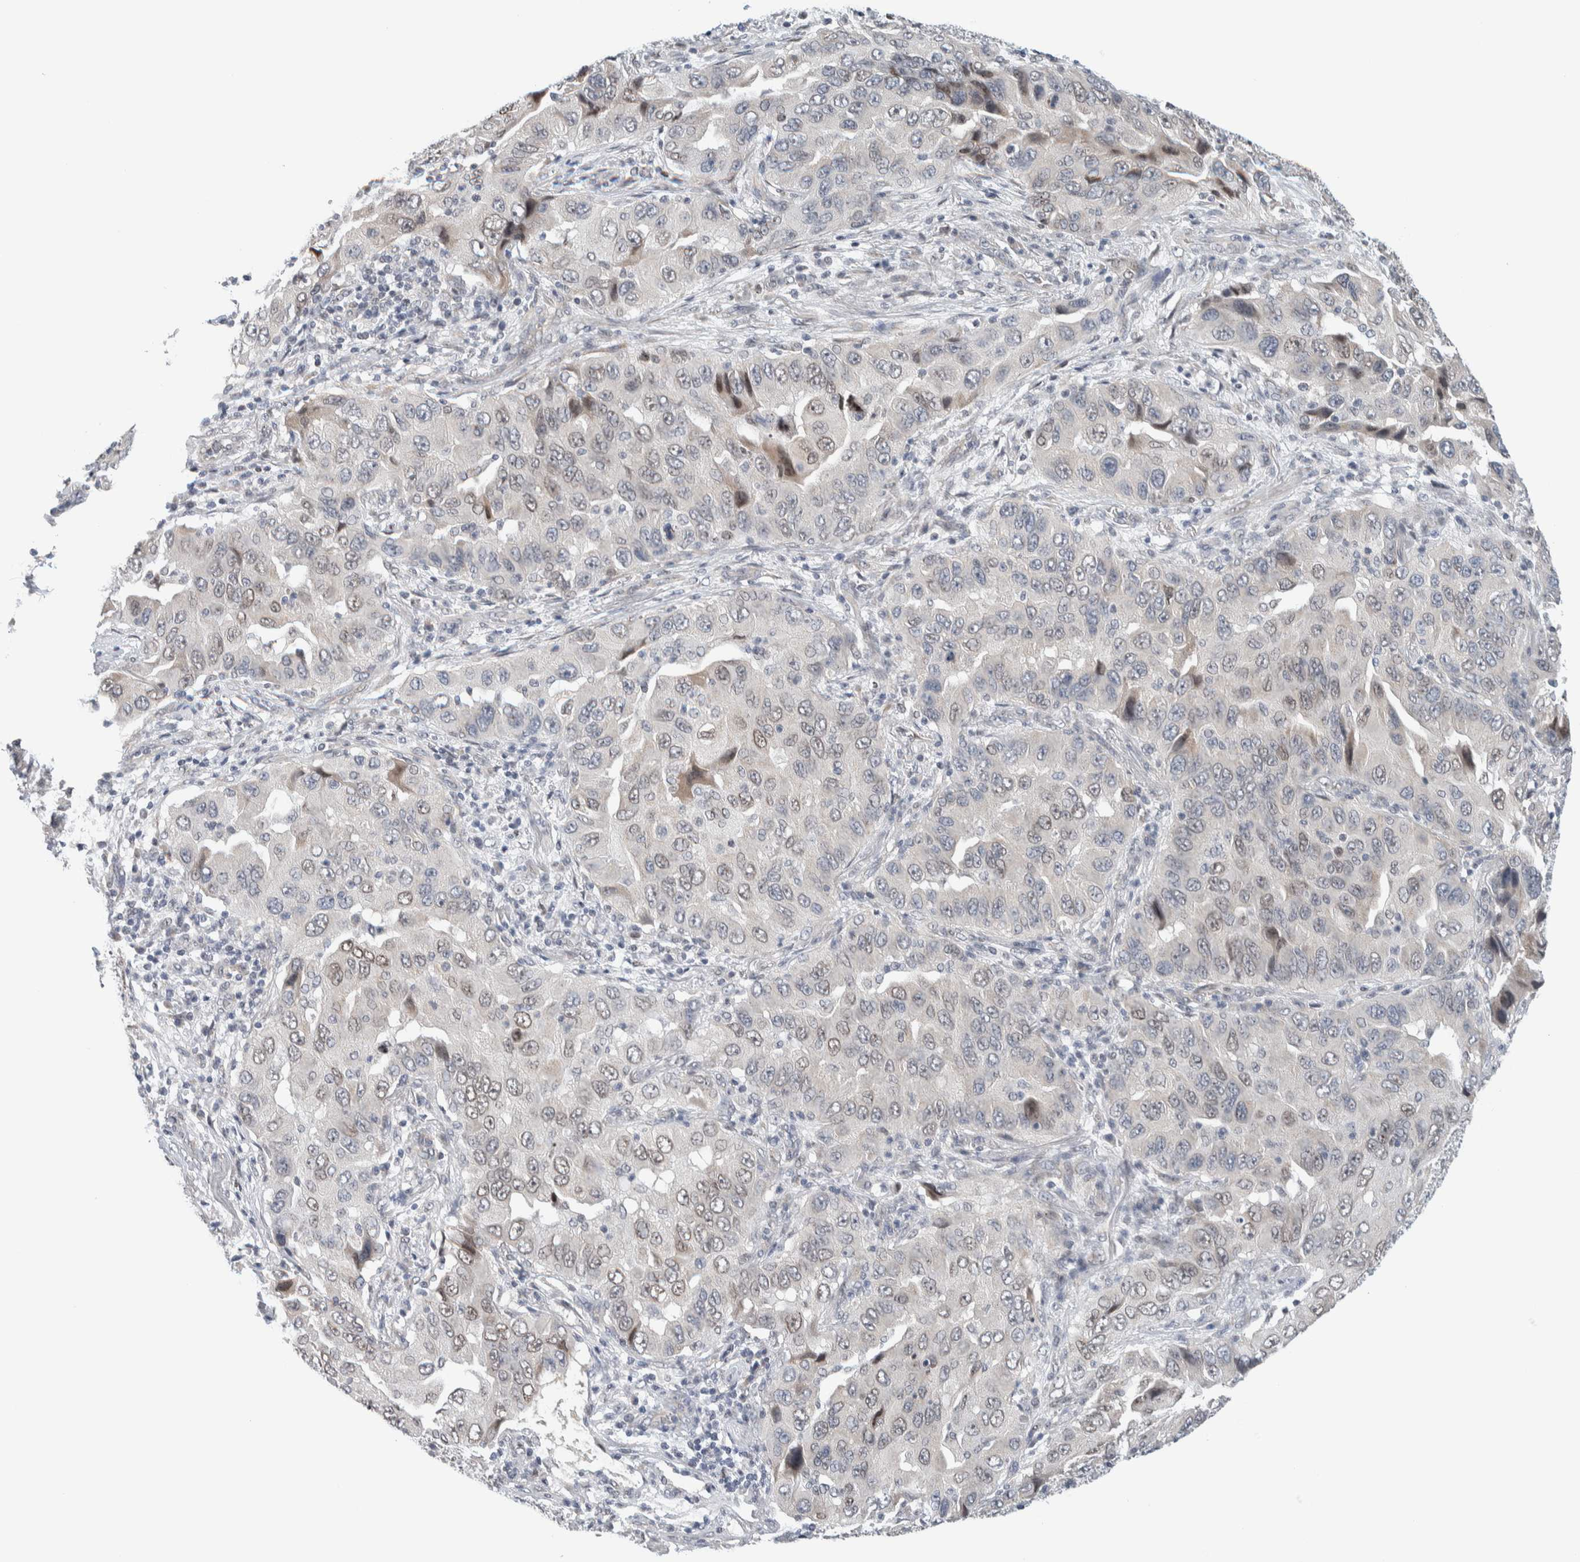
{"staining": {"intensity": "weak", "quantity": "25%-75%", "location": "nuclear"}, "tissue": "lung cancer", "cell_type": "Tumor cells", "image_type": "cancer", "snomed": [{"axis": "morphology", "description": "Adenocarcinoma, NOS"}, {"axis": "topography", "description": "Lung"}], "caption": "A brown stain shows weak nuclear expression of a protein in adenocarcinoma (lung) tumor cells. Nuclei are stained in blue.", "gene": "NEUROD1", "patient": {"sex": "female", "age": 65}}